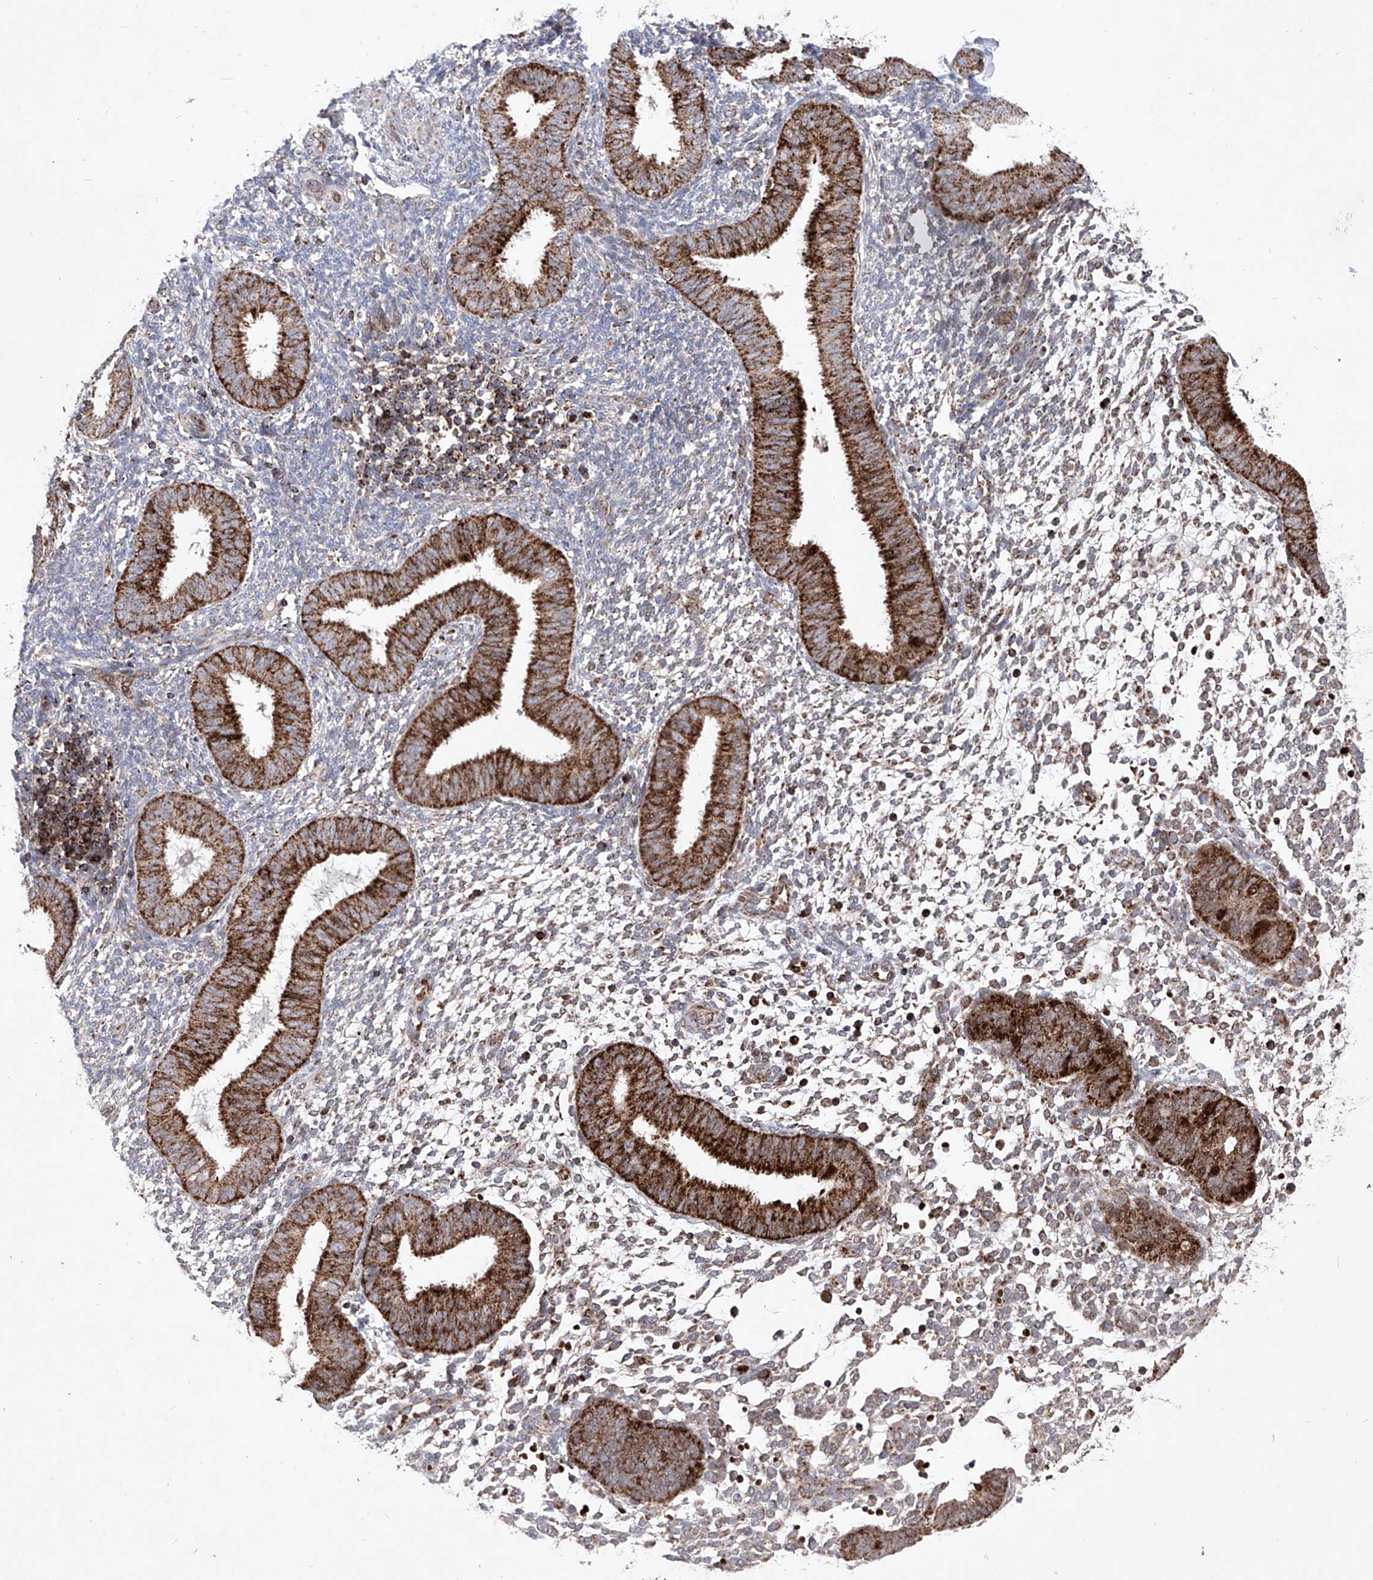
{"staining": {"intensity": "moderate", "quantity": ">75%", "location": "cytoplasmic/membranous"}, "tissue": "endometrium", "cell_type": "Cells in endometrial stroma", "image_type": "normal", "snomed": [{"axis": "morphology", "description": "Normal tissue, NOS"}, {"axis": "topography", "description": "Uterus"}, {"axis": "topography", "description": "Endometrium"}], "caption": "Immunohistochemical staining of benign endometrium demonstrates moderate cytoplasmic/membranous protein expression in approximately >75% of cells in endometrial stroma.", "gene": "SEMA6A", "patient": {"sex": "female", "age": 48}}